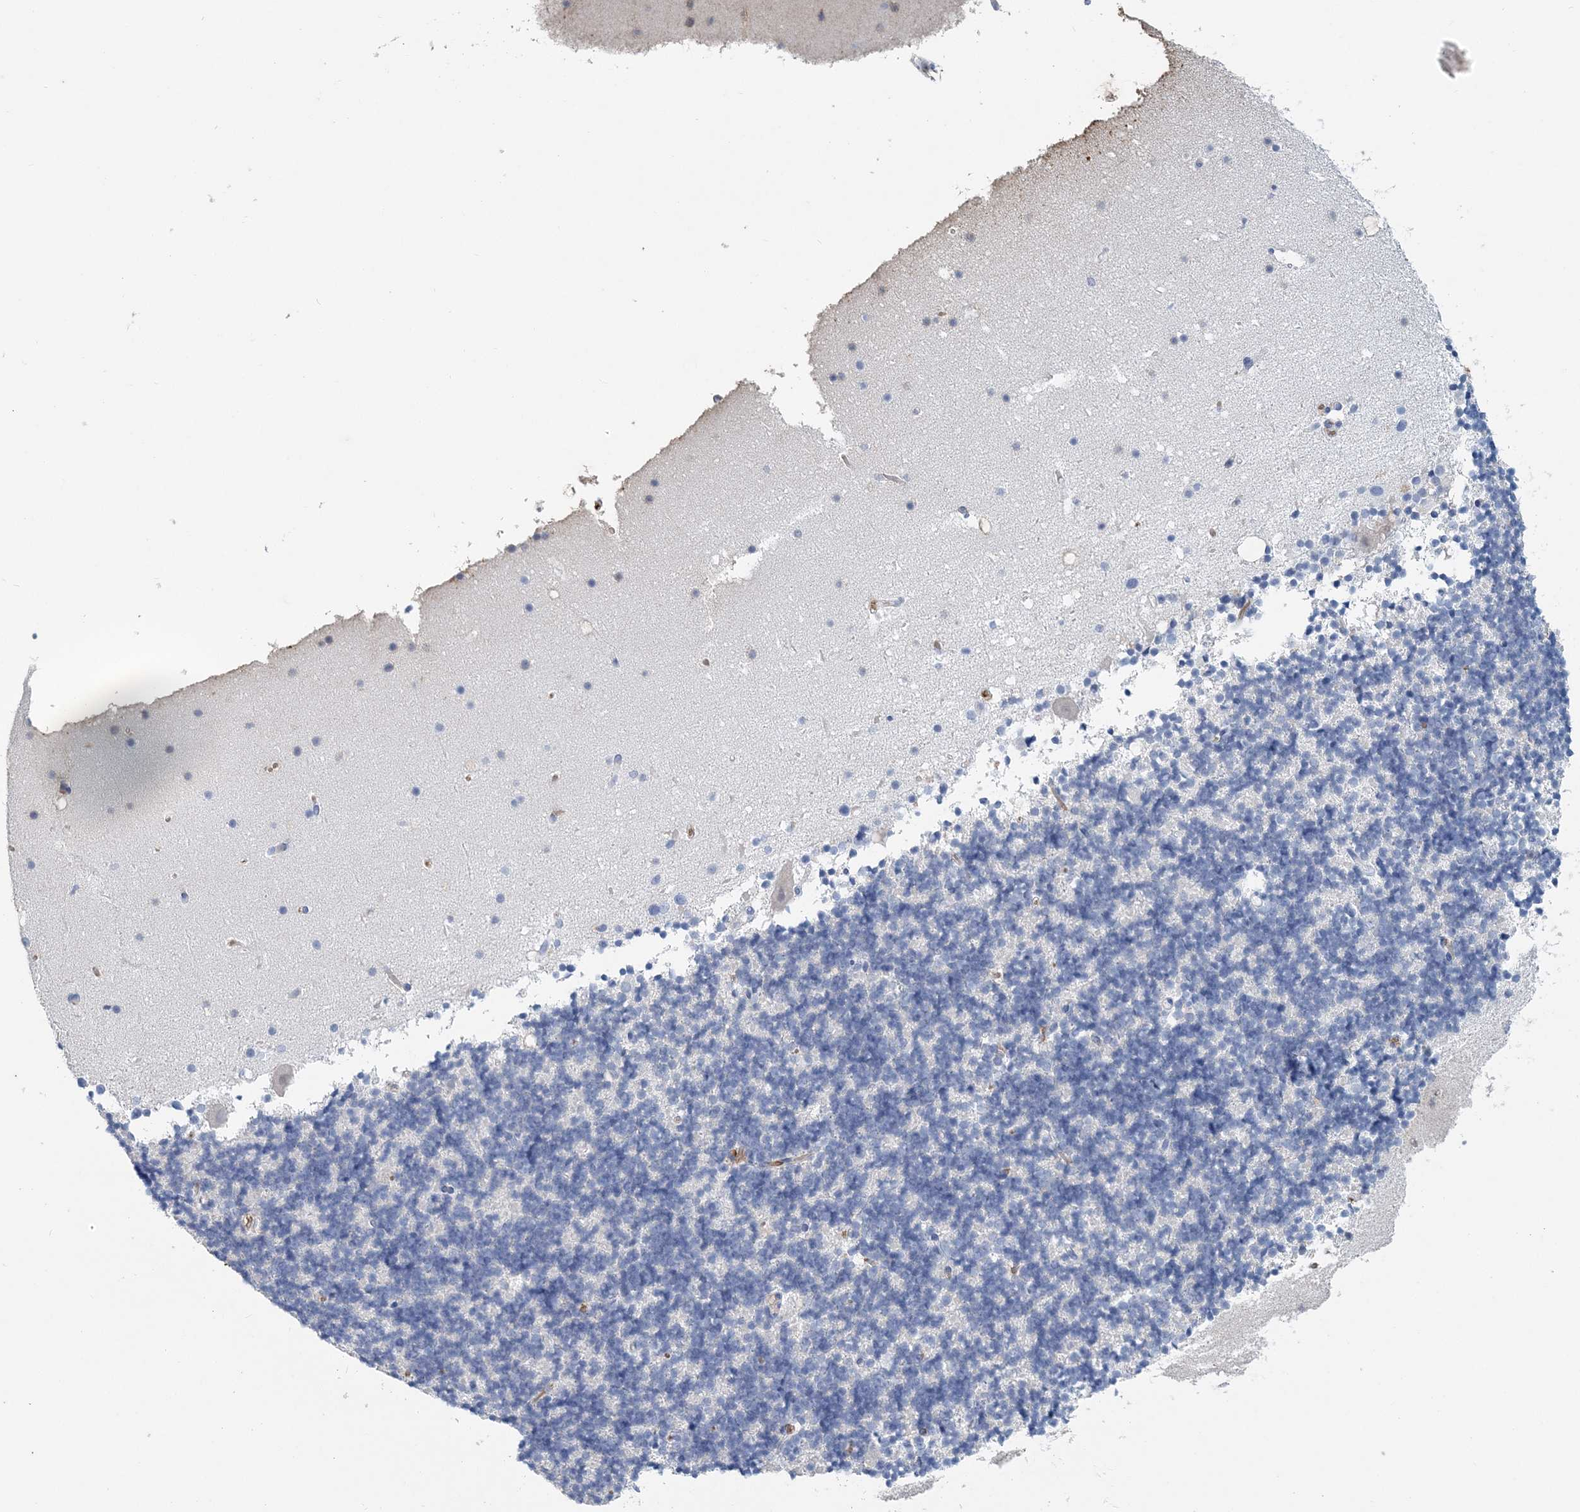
{"staining": {"intensity": "negative", "quantity": "none", "location": "none"}, "tissue": "cerebellum", "cell_type": "Cells in granular layer", "image_type": "normal", "snomed": [{"axis": "morphology", "description": "Normal tissue, NOS"}, {"axis": "topography", "description": "Cerebellum"}], "caption": "High power microscopy image of an IHC micrograph of benign cerebellum, revealing no significant expression in cells in granular layer. (Brightfield microscopy of DAB IHC at high magnification).", "gene": "HBD", "patient": {"sex": "male", "age": 57}}